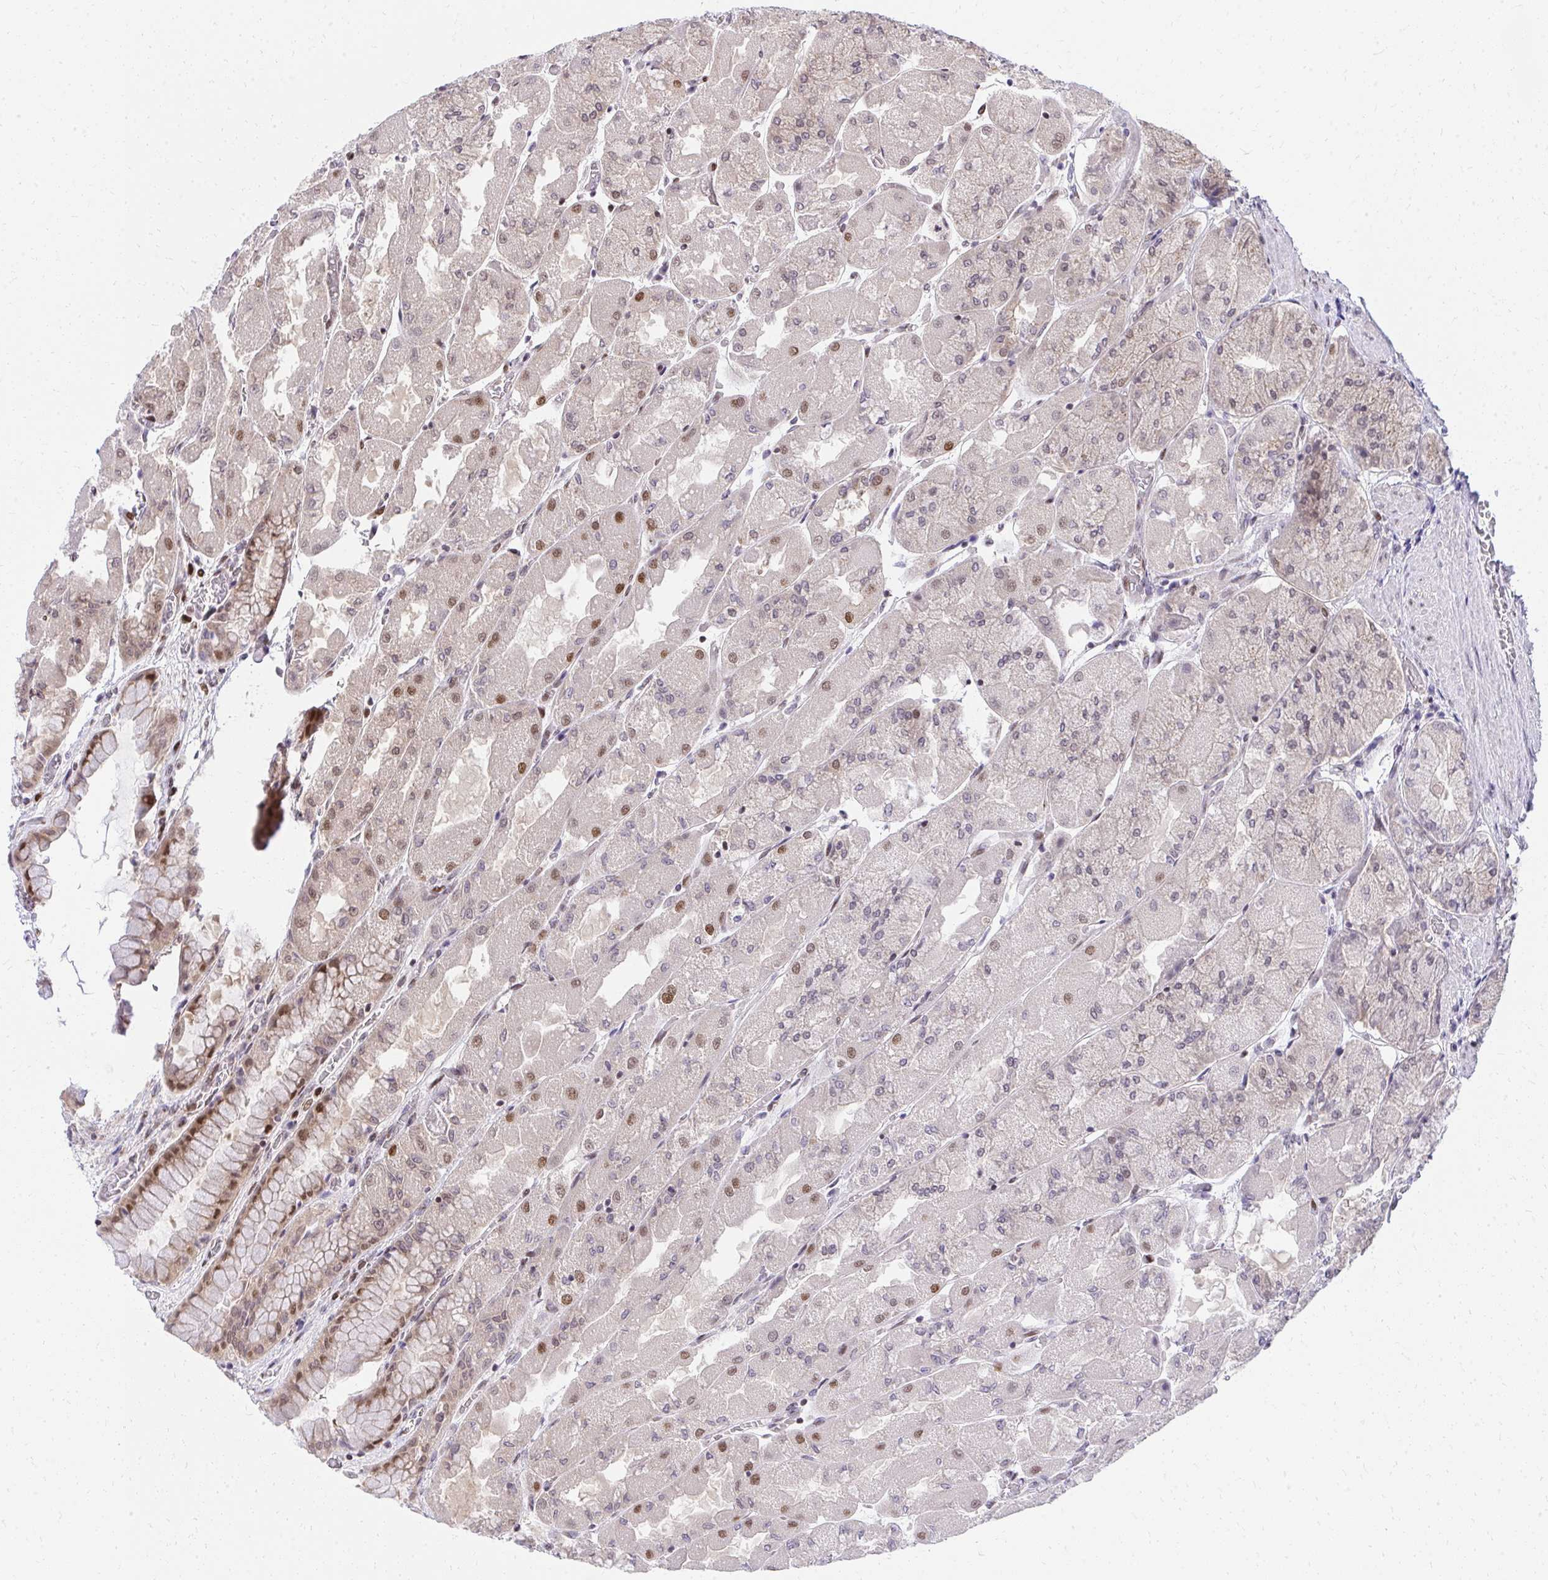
{"staining": {"intensity": "moderate", "quantity": "25%-75%", "location": "cytoplasmic/membranous,nuclear"}, "tissue": "stomach", "cell_type": "Glandular cells", "image_type": "normal", "snomed": [{"axis": "morphology", "description": "Normal tissue, NOS"}, {"axis": "topography", "description": "Stomach"}], "caption": "A brown stain shows moderate cytoplasmic/membranous,nuclear positivity of a protein in glandular cells of unremarkable human stomach. (Brightfield microscopy of DAB IHC at high magnification).", "gene": "PIGY", "patient": {"sex": "female", "age": 61}}